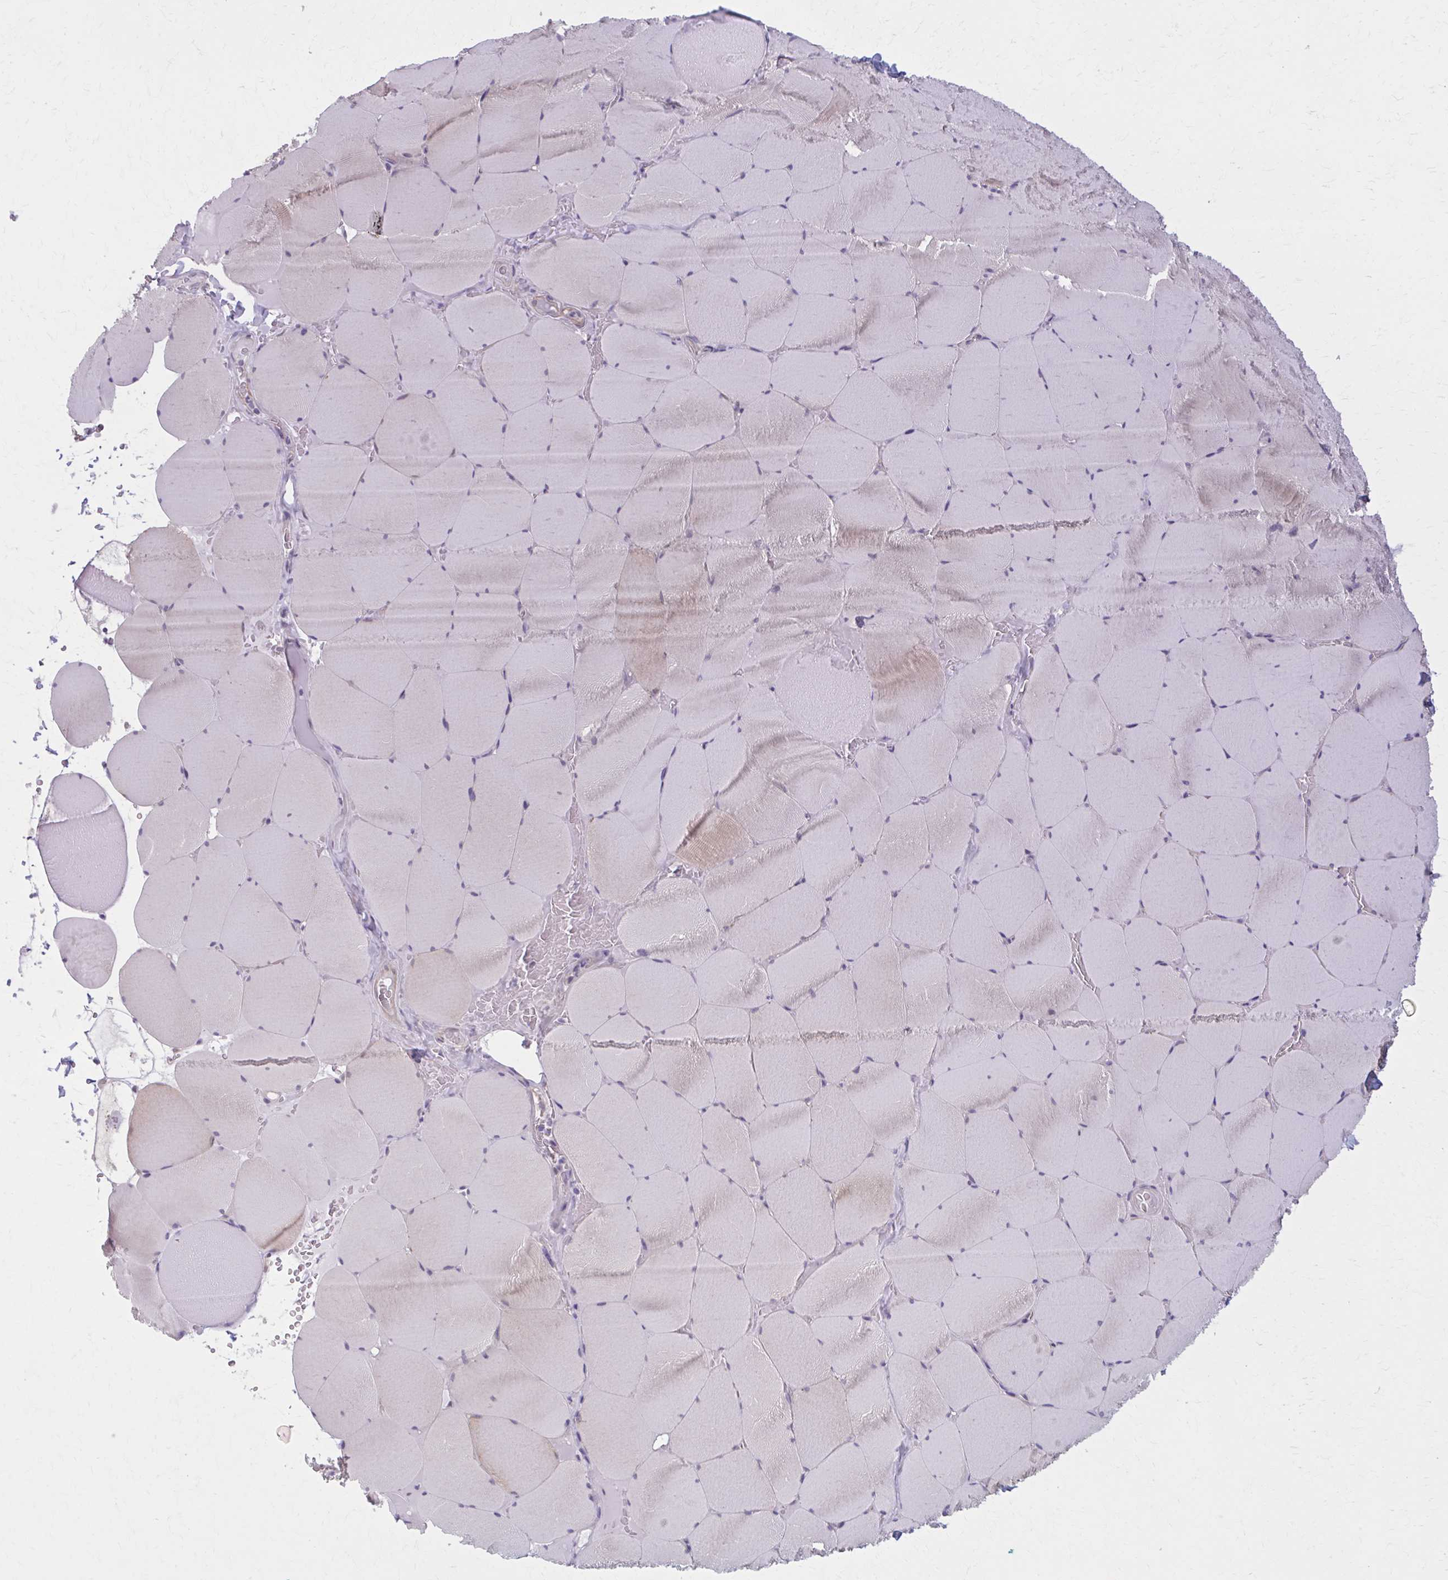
{"staining": {"intensity": "weak", "quantity": "<25%", "location": "cytoplasmic/membranous"}, "tissue": "skeletal muscle", "cell_type": "Myocytes", "image_type": "normal", "snomed": [{"axis": "morphology", "description": "Normal tissue, NOS"}, {"axis": "topography", "description": "Skeletal muscle"}, {"axis": "topography", "description": "Head-Neck"}], "caption": "Immunohistochemistry (IHC) photomicrograph of normal human skeletal muscle stained for a protein (brown), which displays no staining in myocytes.", "gene": "NUMBL", "patient": {"sex": "male", "age": 66}}